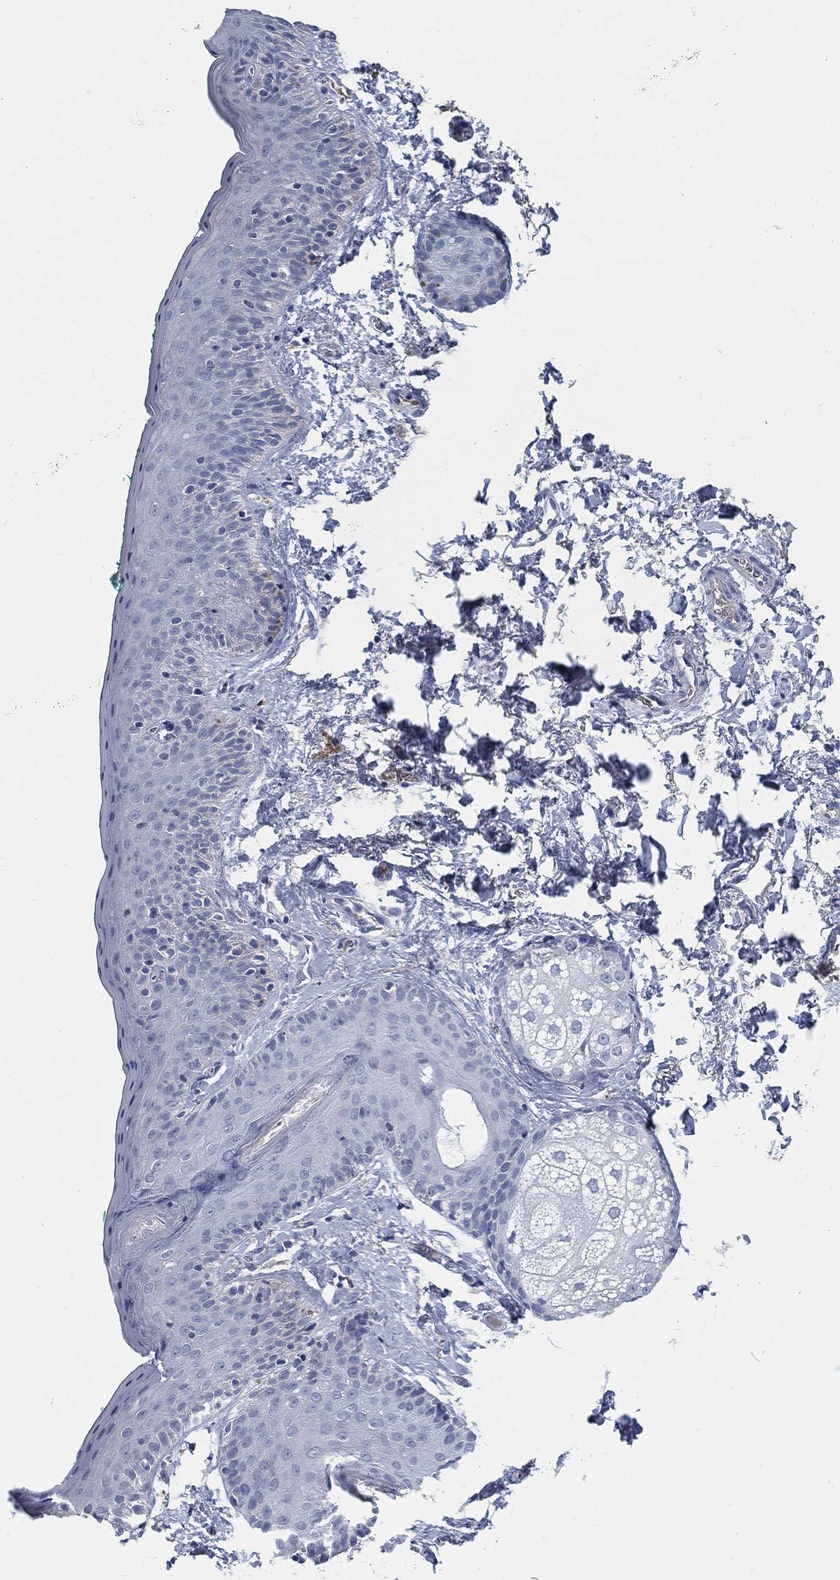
{"staining": {"intensity": "negative", "quantity": "none", "location": "none"}, "tissue": "vagina", "cell_type": "Squamous epithelial cells", "image_type": "normal", "snomed": [{"axis": "morphology", "description": "Normal tissue, NOS"}, {"axis": "topography", "description": "Vagina"}], "caption": "This is a photomicrograph of IHC staining of benign vagina, which shows no expression in squamous epithelial cells.", "gene": "CD27", "patient": {"sex": "female", "age": 66}}